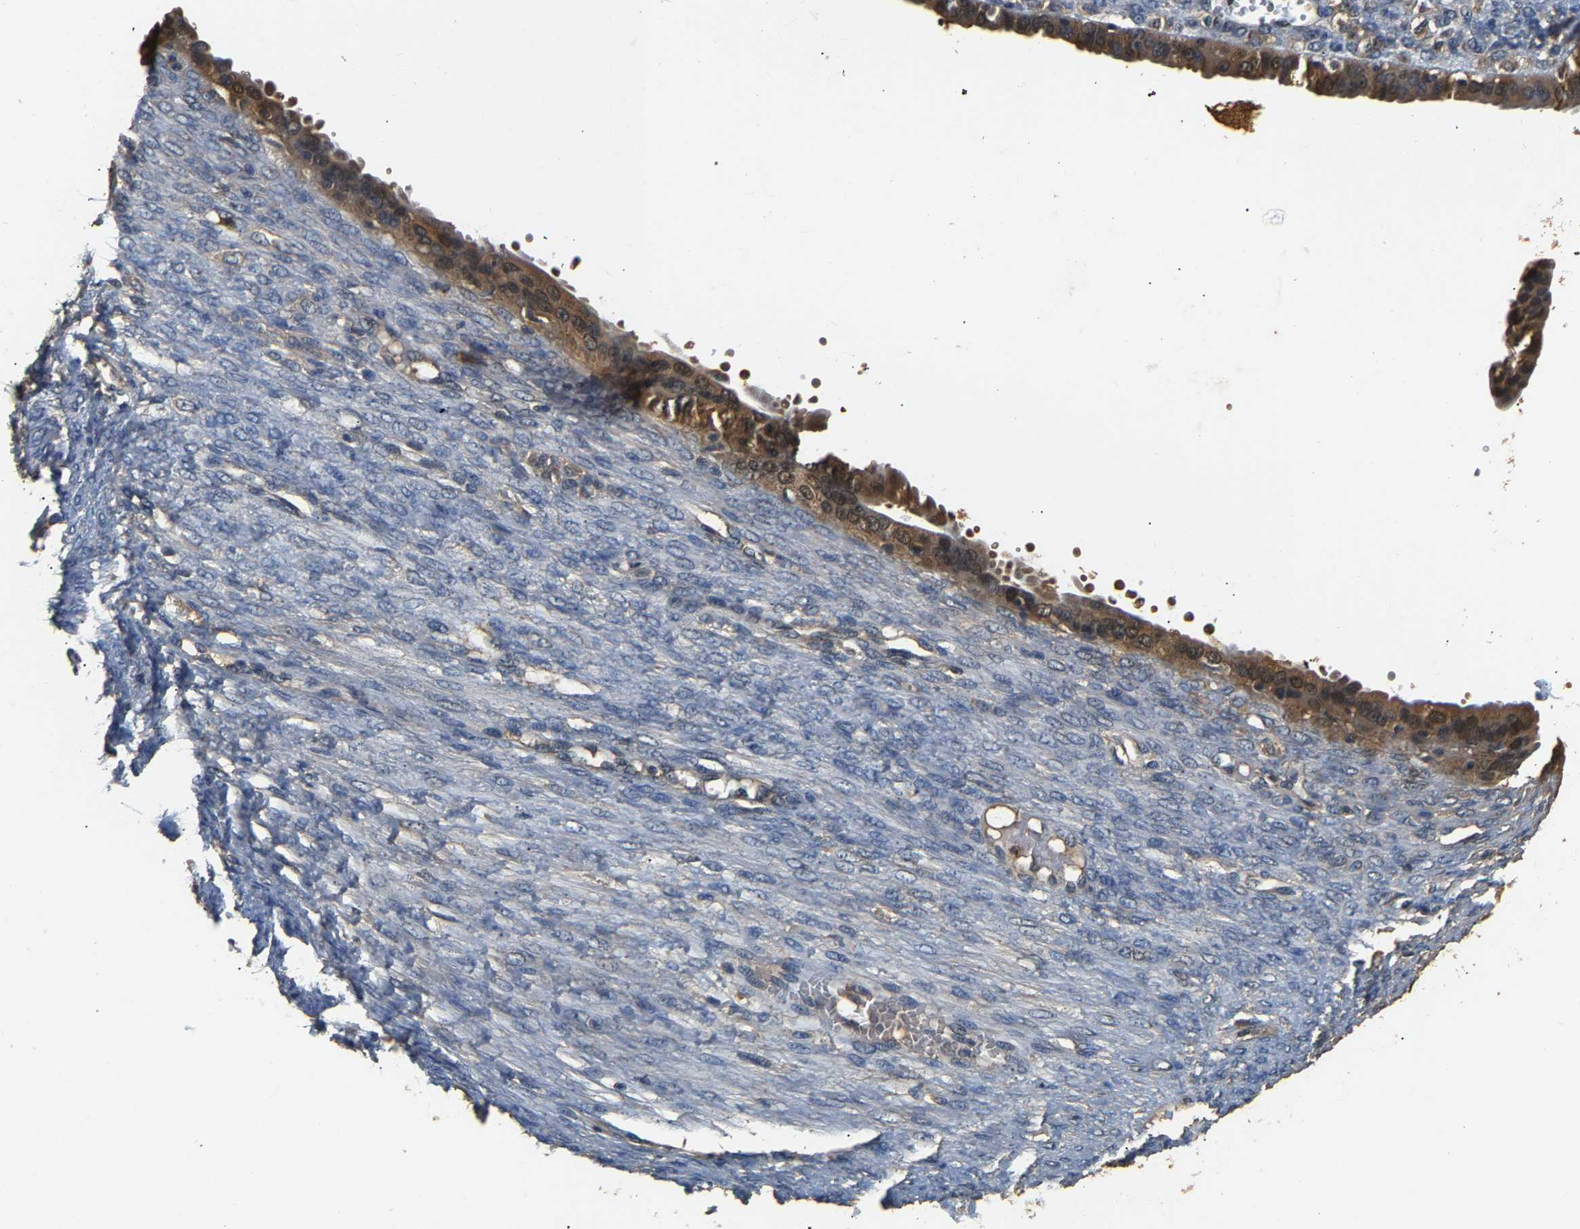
{"staining": {"intensity": "moderate", "quantity": ">75%", "location": "cytoplasmic/membranous"}, "tissue": "ovarian cancer", "cell_type": "Tumor cells", "image_type": "cancer", "snomed": [{"axis": "morphology", "description": "Cystadenocarcinoma, serous, NOS"}, {"axis": "topography", "description": "Ovary"}], "caption": "This image exhibits ovarian serous cystadenocarcinoma stained with IHC to label a protein in brown. The cytoplasmic/membranous of tumor cells show moderate positivity for the protein. Nuclei are counter-stained blue.", "gene": "GPI", "patient": {"sex": "female", "age": 58}}